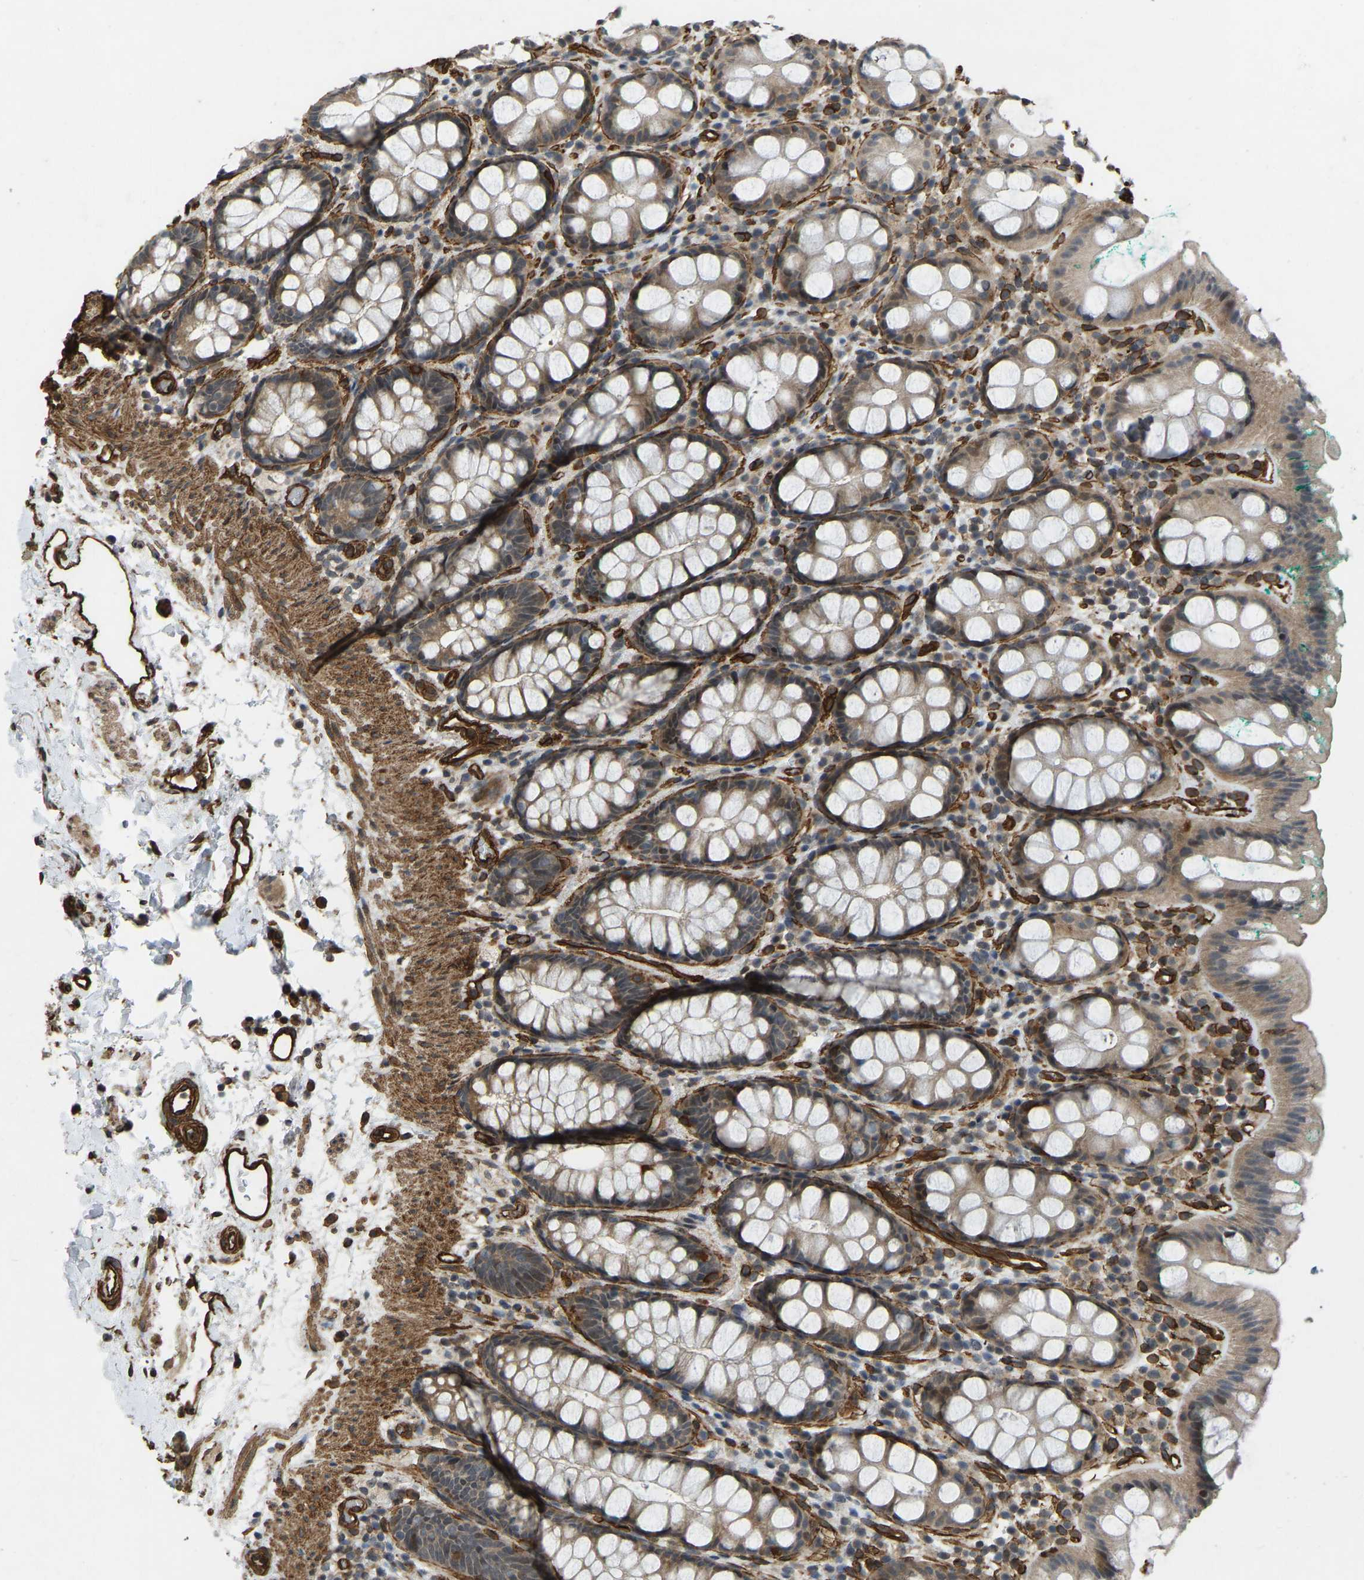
{"staining": {"intensity": "moderate", "quantity": "25%-75%", "location": "cytoplasmic/membranous"}, "tissue": "rectum", "cell_type": "Glandular cells", "image_type": "normal", "snomed": [{"axis": "morphology", "description": "Normal tissue, NOS"}, {"axis": "topography", "description": "Rectum"}], "caption": "High-magnification brightfield microscopy of unremarkable rectum stained with DAB (3,3'-diaminobenzidine) (brown) and counterstained with hematoxylin (blue). glandular cells exhibit moderate cytoplasmic/membranous expression is seen in about25%-75% of cells.", "gene": "NMB", "patient": {"sex": "female", "age": 65}}